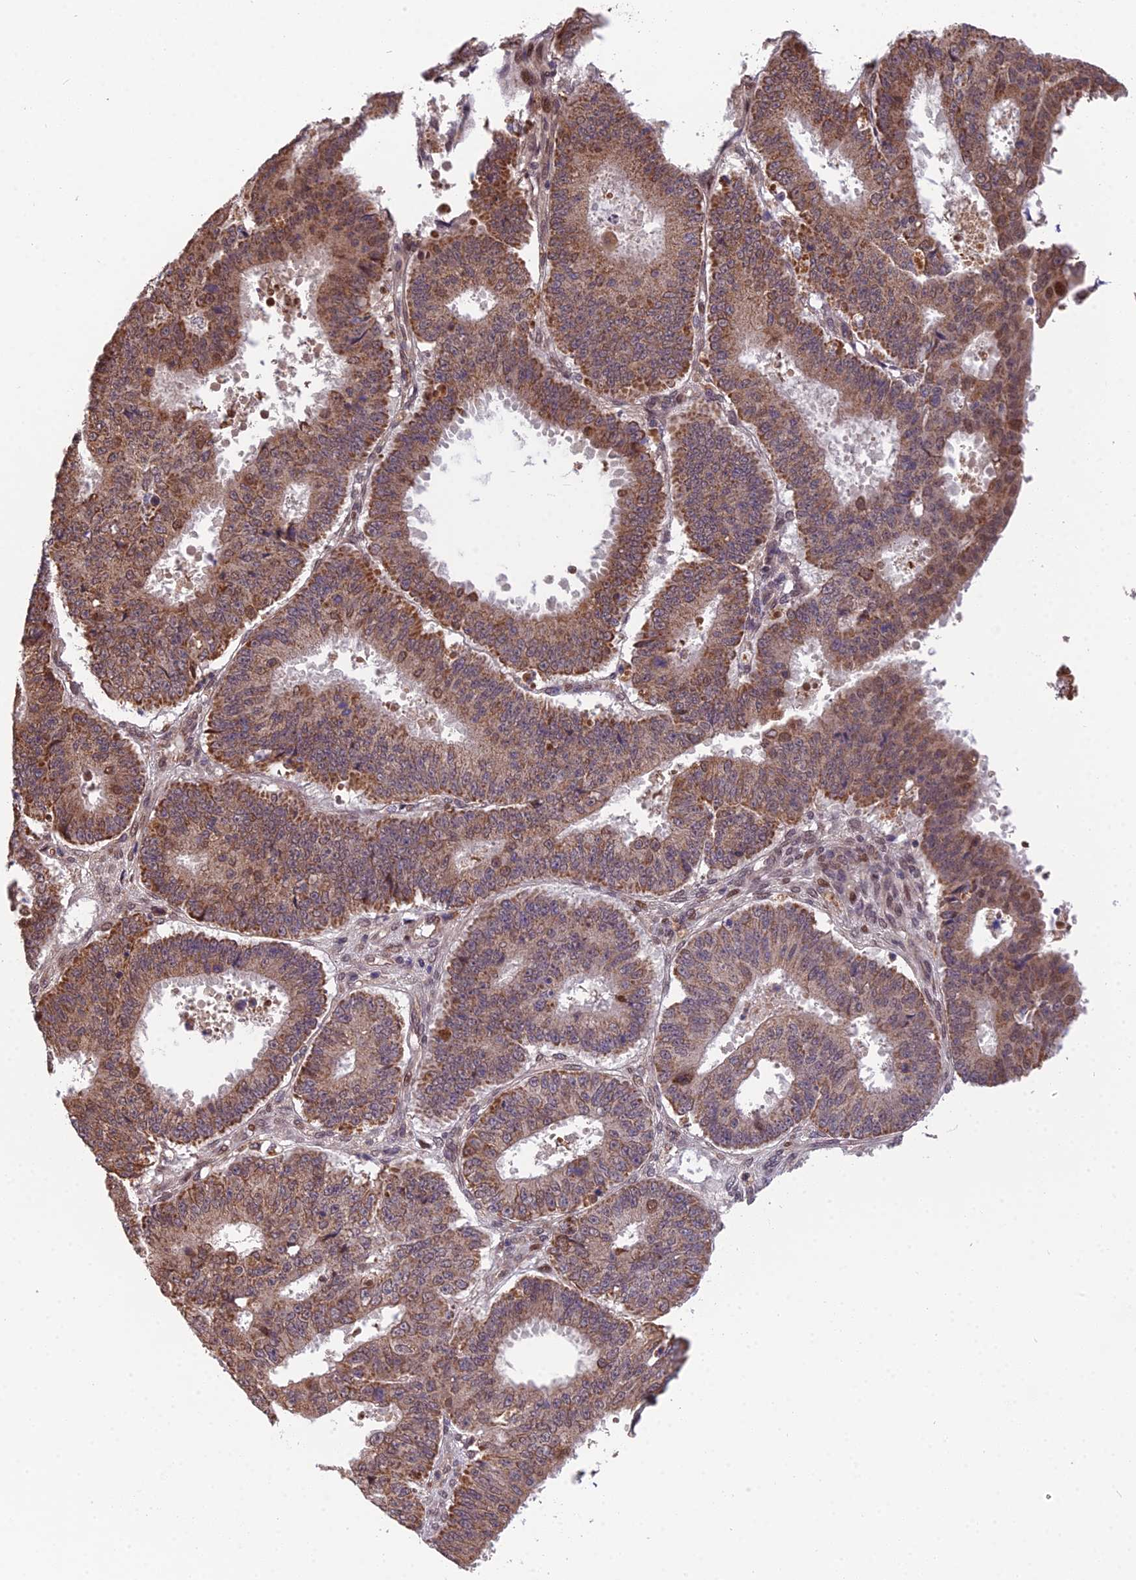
{"staining": {"intensity": "moderate", "quantity": ">75%", "location": "cytoplasmic/membranous,nuclear"}, "tissue": "ovarian cancer", "cell_type": "Tumor cells", "image_type": "cancer", "snomed": [{"axis": "morphology", "description": "Carcinoma, endometroid"}, {"axis": "topography", "description": "Appendix"}, {"axis": "topography", "description": "Ovary"}], "caption": "Brown immunohistochemical staining in endometroid carcinoma (ovarian) shows moderate cytoplasmic/membranous and nuclear positivity in approximately >75% of tumor cells. (DAB (3,3'-diaminobenzidine) IHC, brown staining for protein, blue staining for nuclei).", "gene": "CYP2R1", "patient": {"sex": "female", "age": 42}}